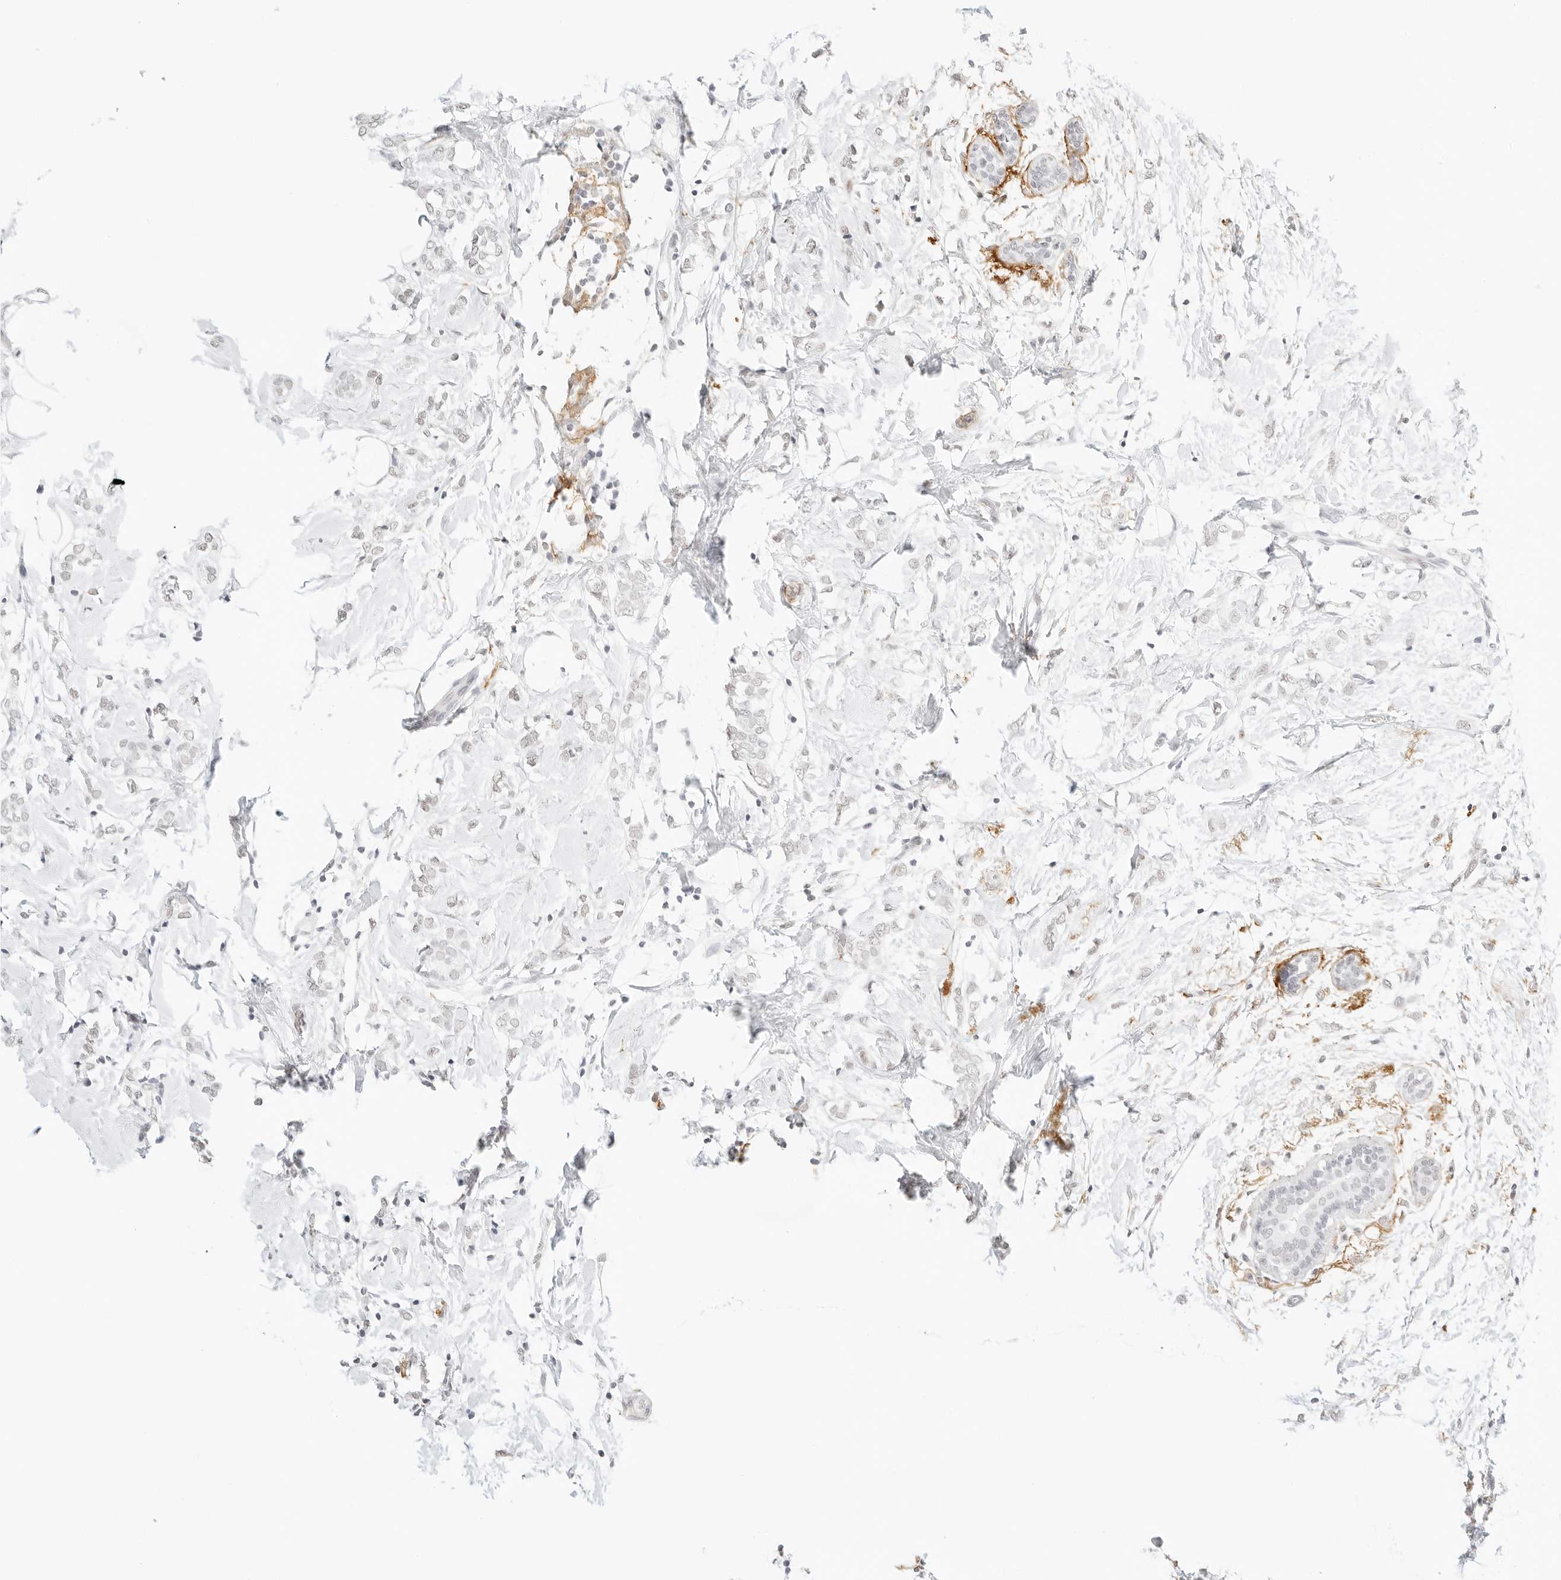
{"staining": {"intensity": "negative", "quantity": "none", "location": "none"}, "tissue": "breast cancer", "cell_type": "Tumor cells", "image_type": "cancer", "snomed": [{"axis": "morphology", "description": "Normal tissue, NOS"}, {"axis": "morphology", "description": "Lobular carcinoma"}, {"axis": "topography", "description": "Breast"}], "caption": "A high-resolution histopathology image shows IHC staining of breast cancer, which demonstrates no significant positivity in tumor cells. (DAB immunohistochemistry with hematoxylin counter stain).", "gene": "FBLN5", "patient": {"sex": "female", "age": 47}}